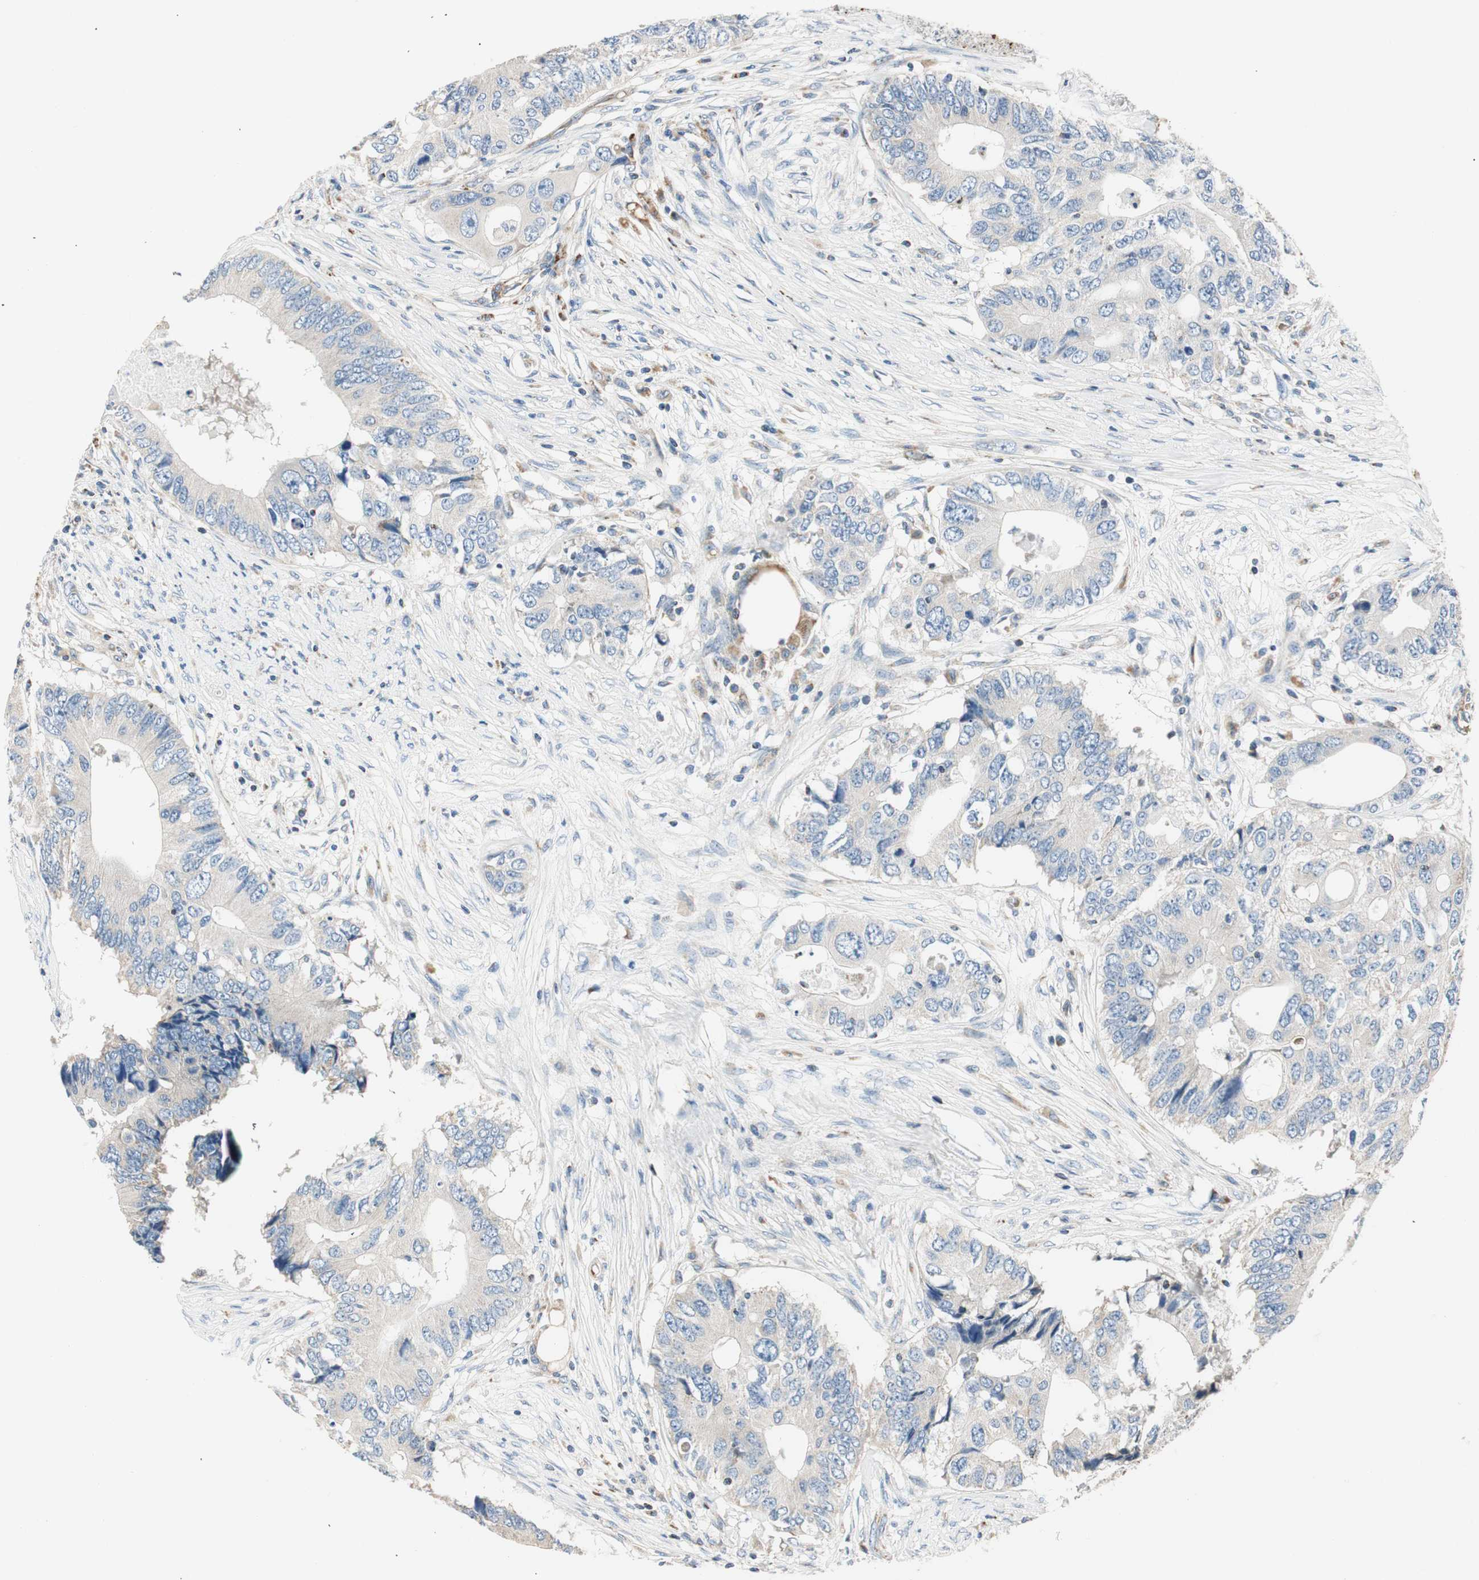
{"staining": {"intensity": "negative", "quantity": "none", "location": "none"}, "tissue": "colorectal cancer", "cell_type": "Tumor cells", "image_type": "cancer", "snomed": [{"axis": "morphology", "description": "Adenocarcinoma, NOS"}, {"axis": "topography", "description": "Colon"}], "caption": "Immunohistochemical staining of colorectal cancer shows no significant expression in tumor cells. The staining was performed using DAB to visualize the protein expression in brown, while the nuclei were stained in blue with hematoxylin (Magnification: 20x).", "gene": "RORB", "patient": {"sex": "male", "age": 71}}